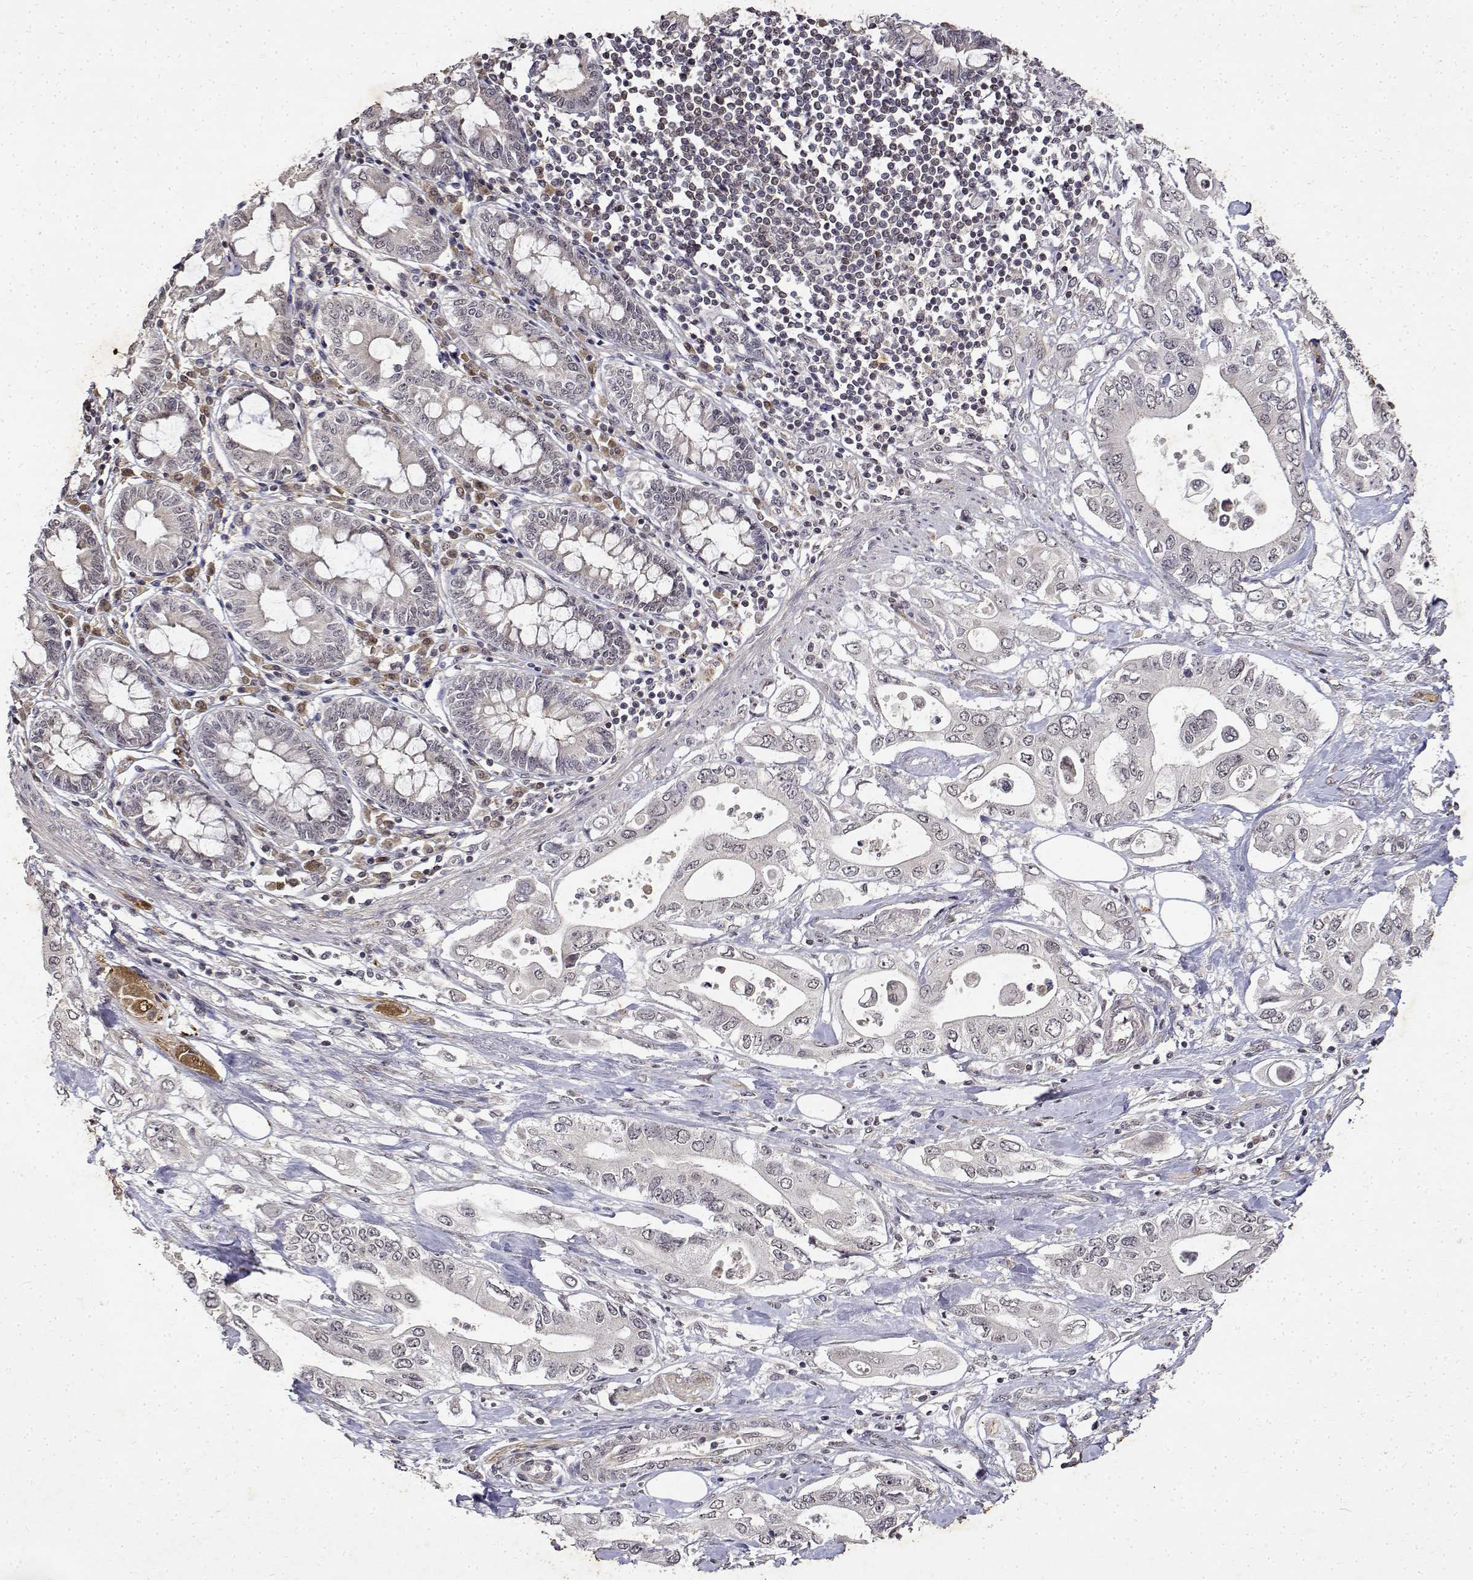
{"staining": {"intensity": "negative", "quantity": "none", "location": "none"}, "tissue": "pancreatic cancer", "cell_type": "Tumor cells", "image_type": "cancer", "snomed": [{"axis": "morphology", "description": "Adenocarcinoma, NOS"}, {"axis": "topography", "description": "Pancreas"}], "caption": "Tumor cells show no significant expression in pancreatic cancer (adenocarcinoma).", "gene": "BDNF", "patient": {"sex": "female", "age": 63}}